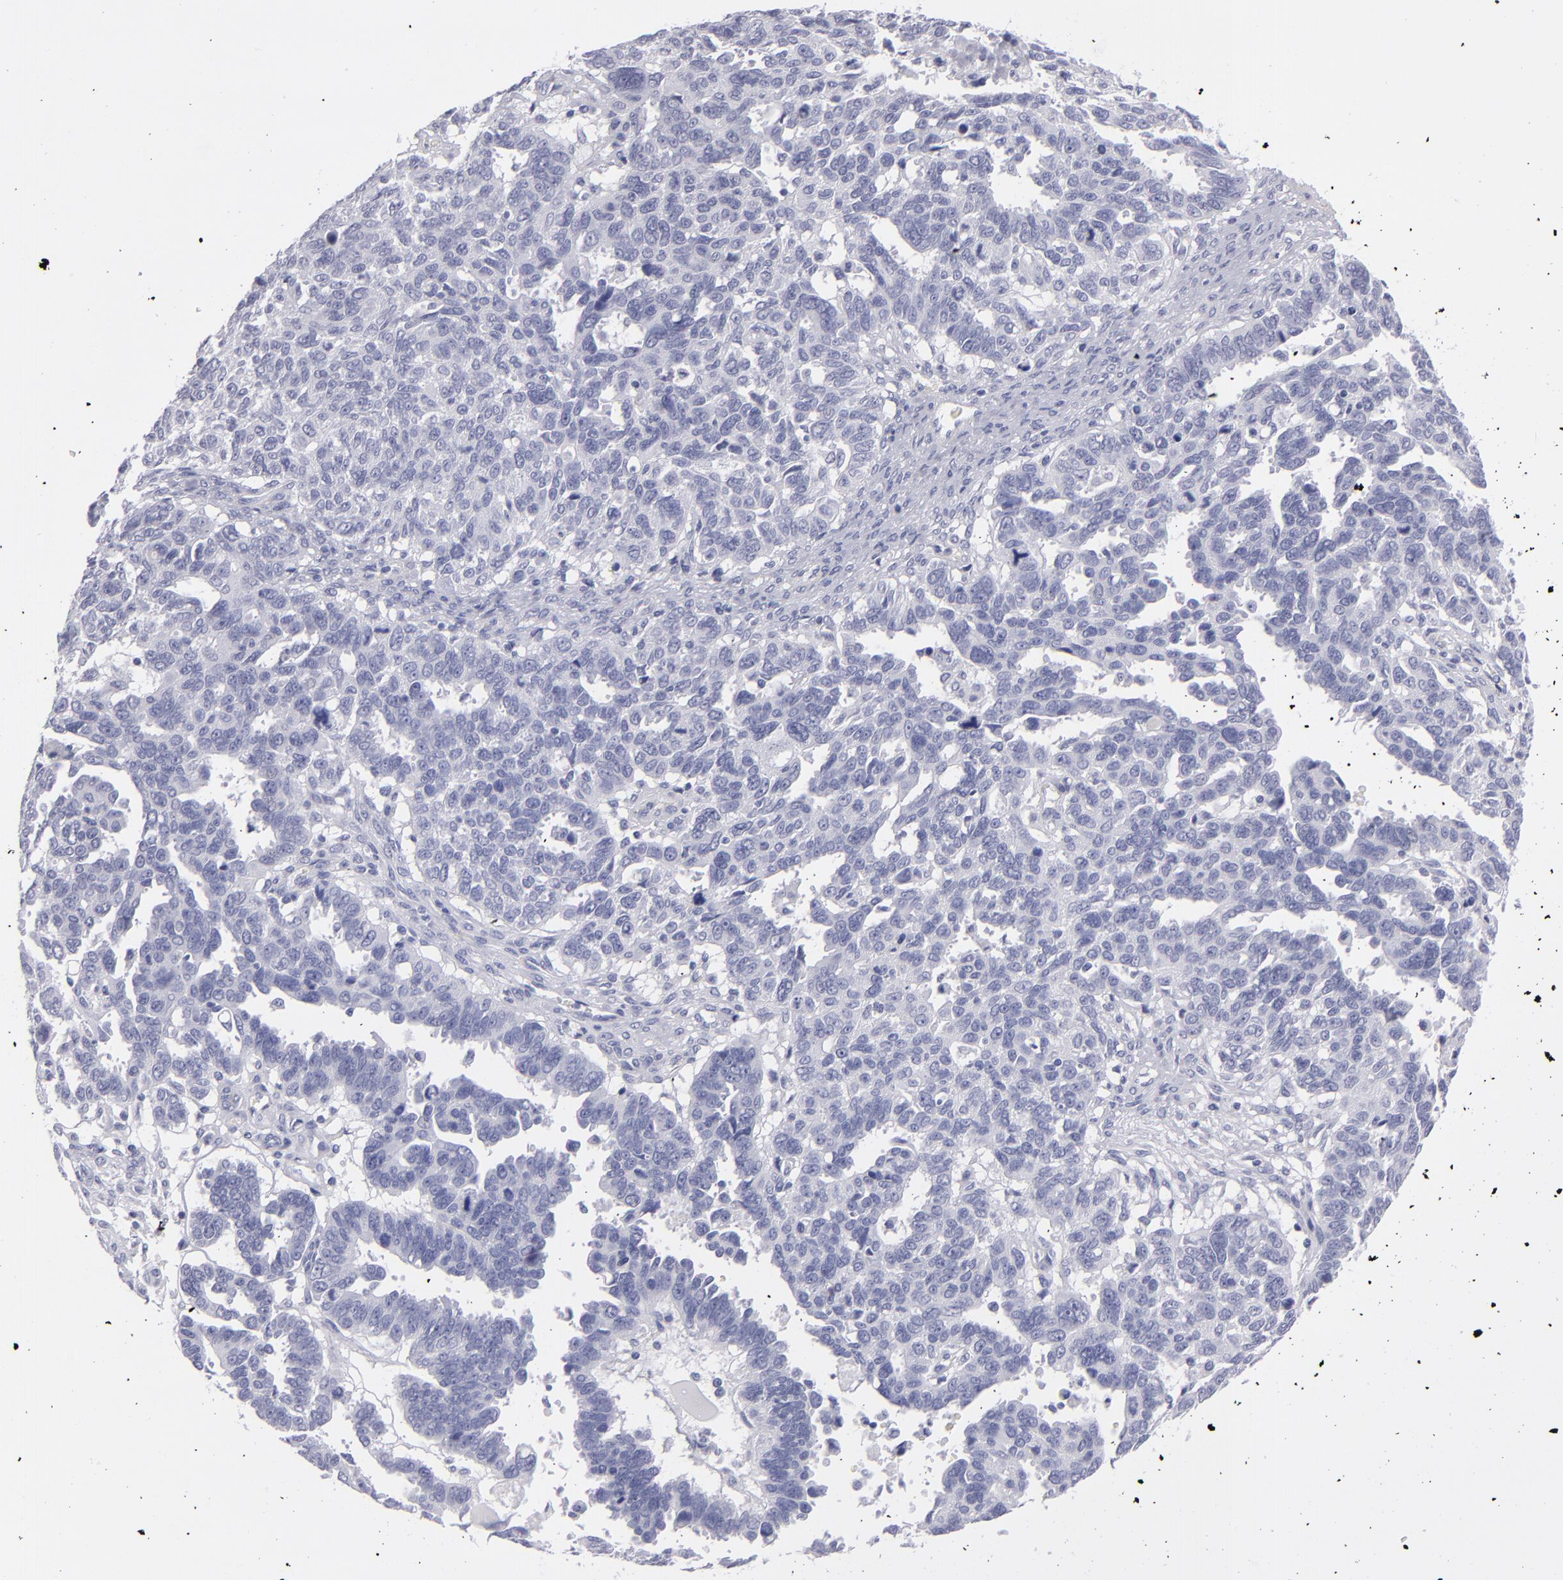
{"staining": {"intensity": "negative", "quantity": "none", "location": "none"}, "tissue": "ovarian cancer", "cell_type": "Tumor cells", "image_type": "cancer", "snomed": [{"axis": "morphology", "description": "Carcinoma, endometroid"}, {"axis": "morphology", "description": "Cystadenocarcinoma, serous, NOS"}, {"axis": "topography", "description": "Ovary"}], "caption": "Endometroid carcinoma (ovarian) was stained to show a protein in brown. There is no significant staining in tumor cells.", "gene": "MYH11", "patient": {"sex": "female", "age": 45}}